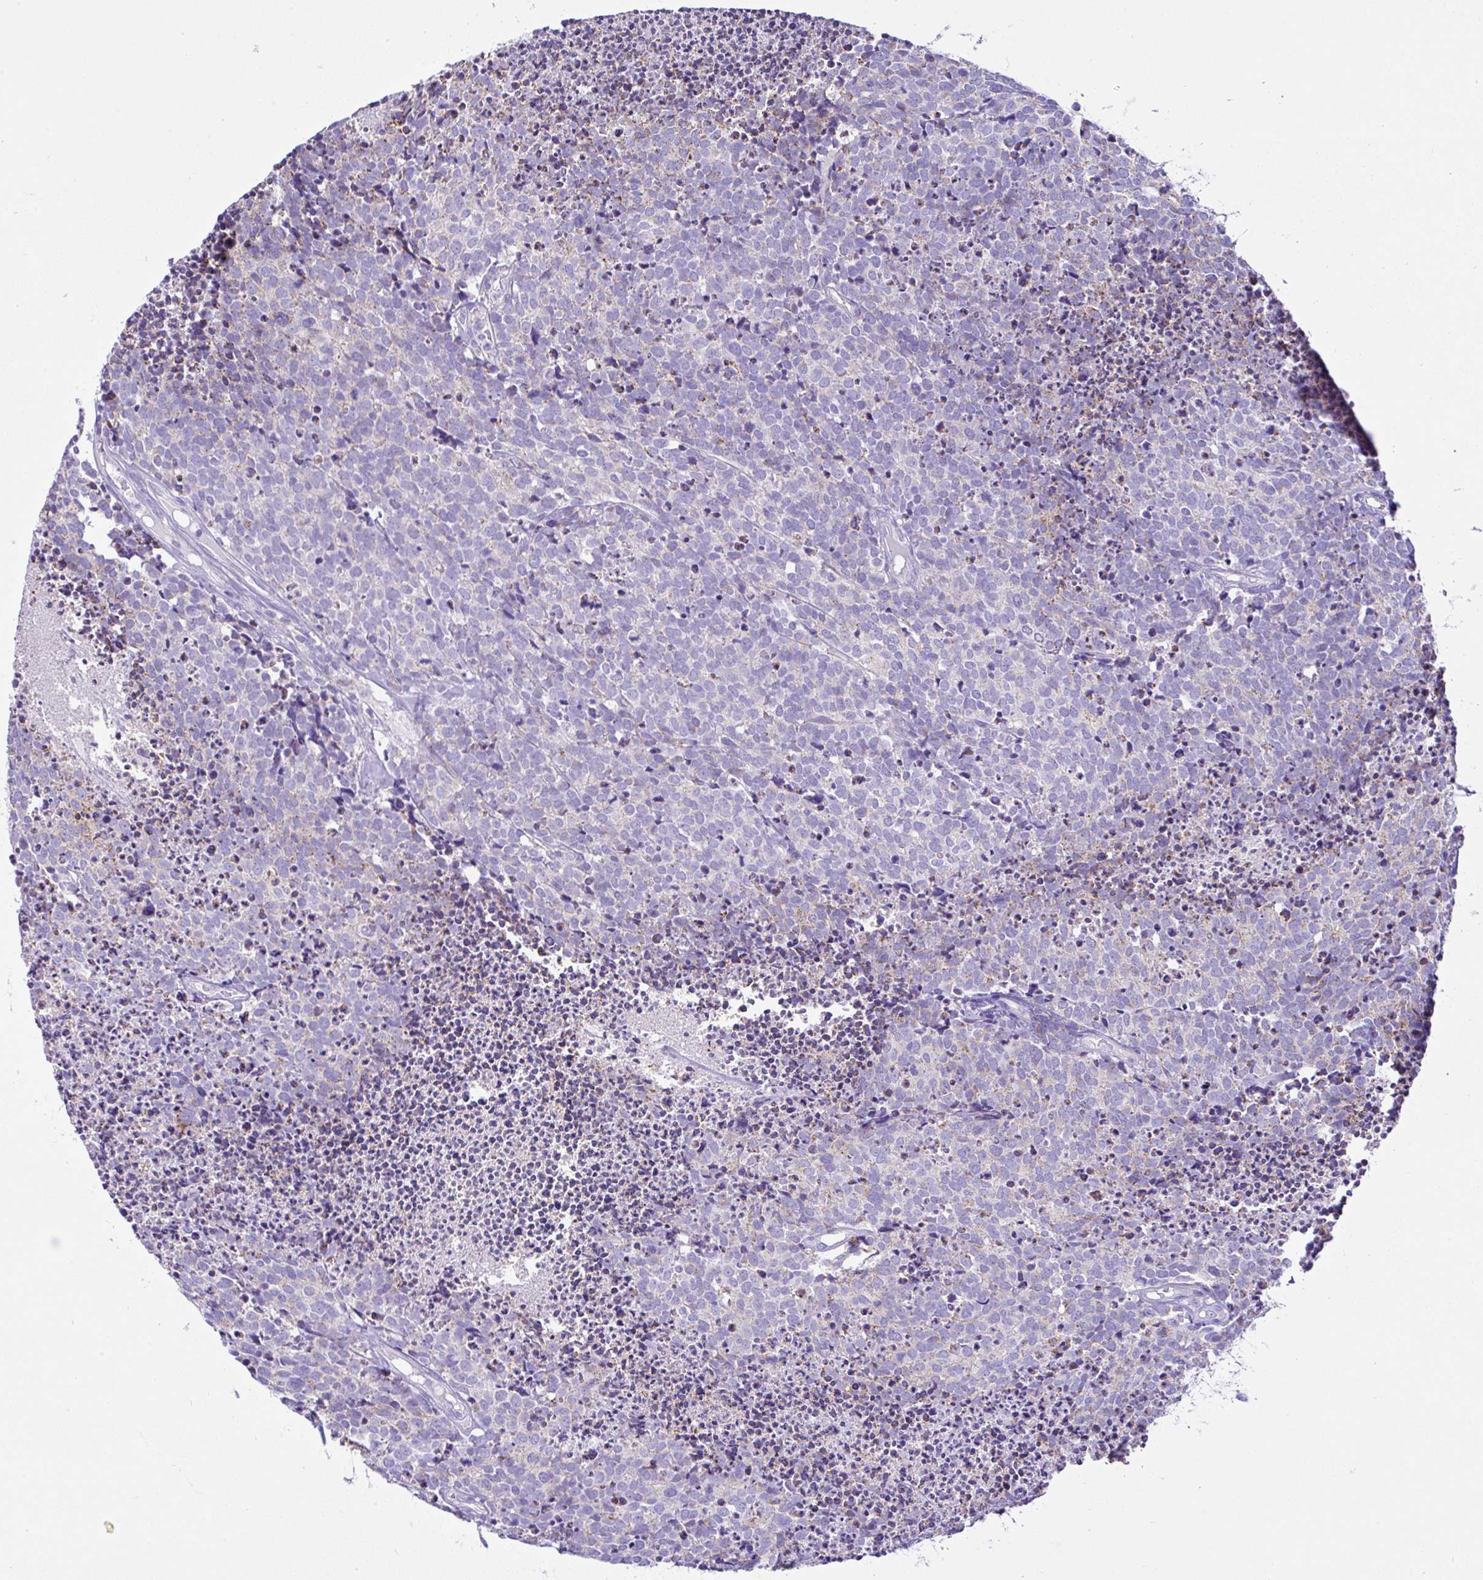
{"staining": {"intensity": "moderate", "quantity": "<25%", "location": "cytoplasmic/membranous"}, "tissue": "carcinoid", "cell_type": "Tumor cells", "image_type": "cancer", "snomed": [{"axis": "morphology", "description": "Carcinoid, malignant, NOS"}, {"axis": "topography", "description": "Skin"}], "caption": "There is low levels of moderate cytoplasmic/membranous expression in tumor cells of carcinoid (malignant), as demonstrated by immunohistochemical staining (brown color).", "gene": "SLC13A1", "patient": {"sex": "female", "age": 79}}